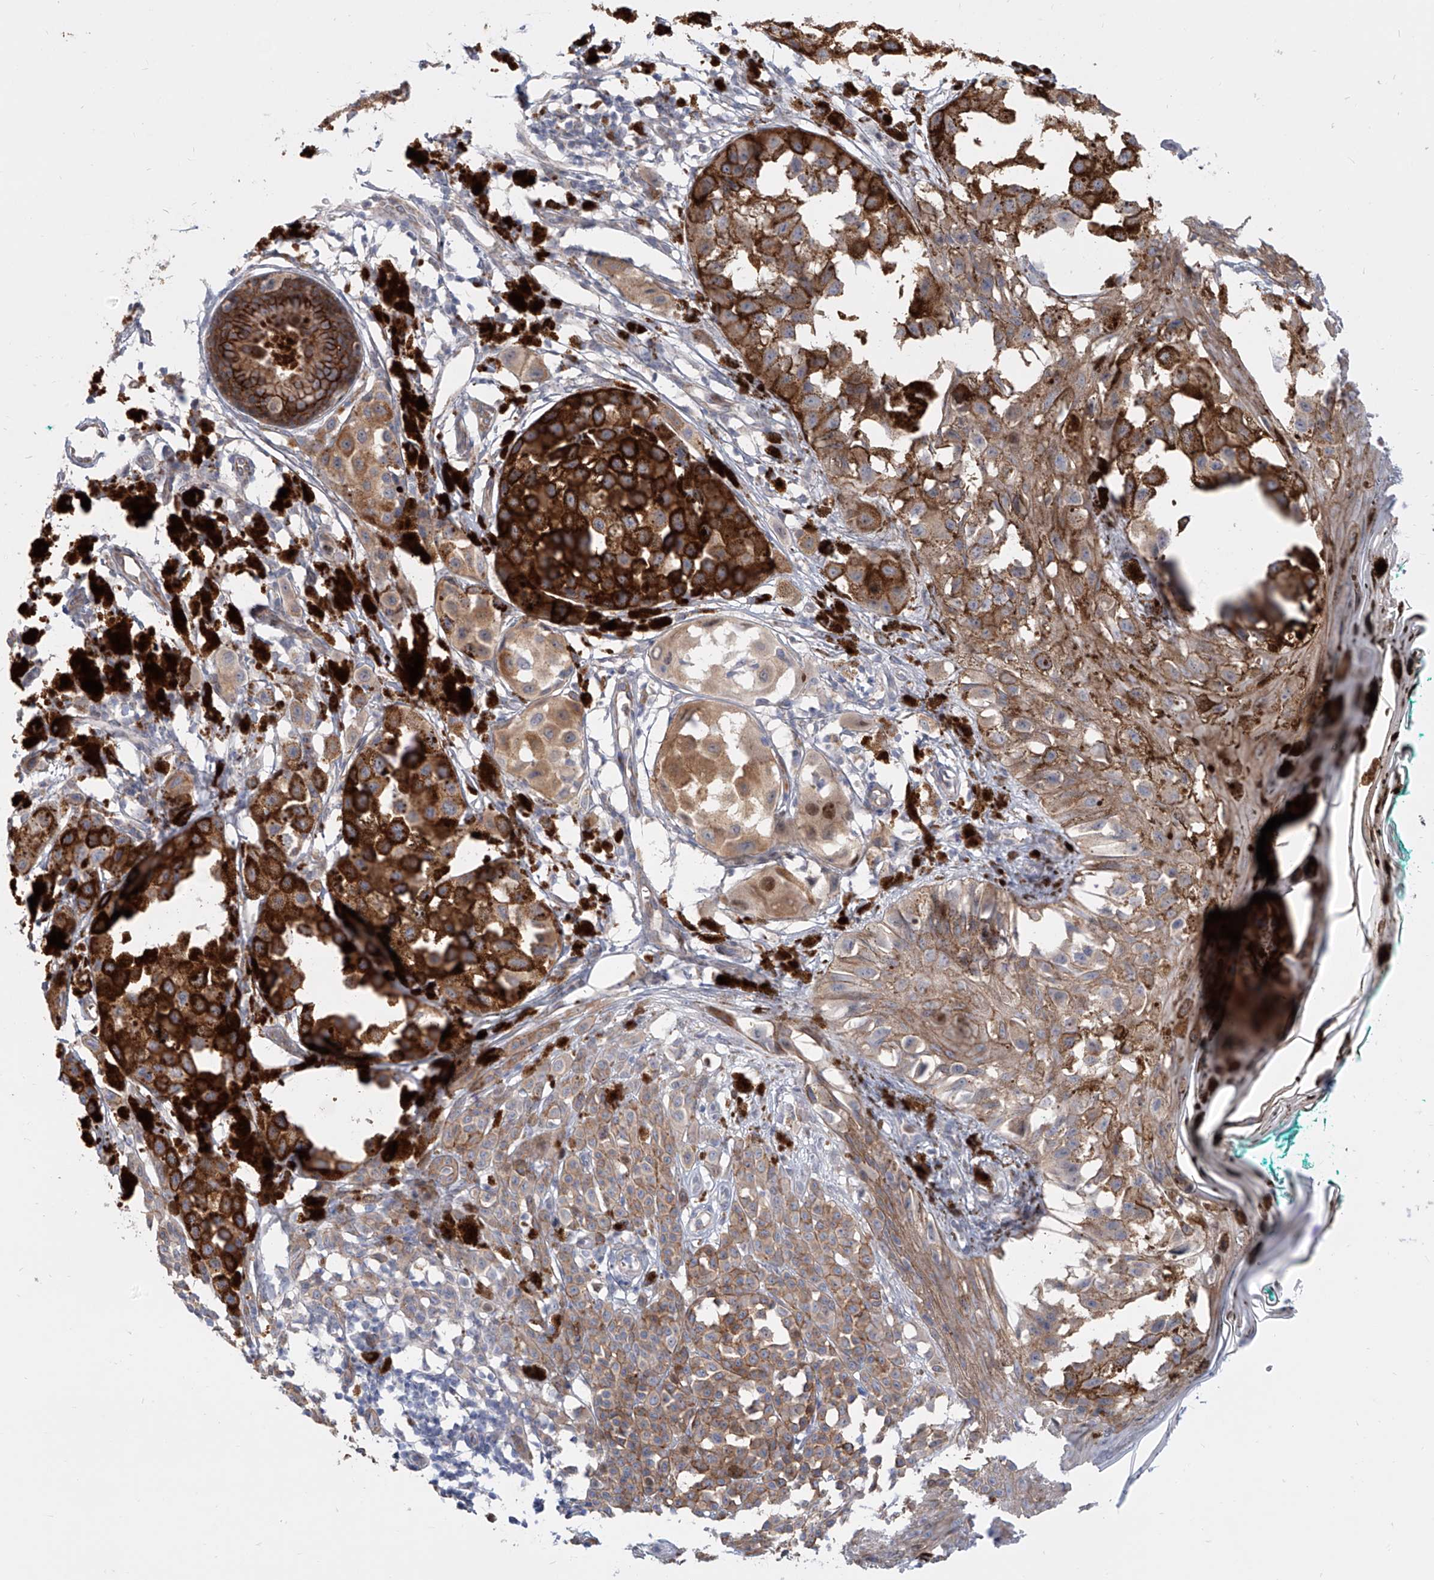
{"staining": {"intensity": "moderate", "quantity": ">75%", "location": "cytoplasmic/membranous"}, "tissue": "melanoma", "cell_type": "Tumor cells", "image_type": "cancer", "snomed": [{"axis": "morphology", "description": "Malignant melanoma, NOS"}, {"axis": "topography", "description": "Skin of leg"}], "caption": "Tumor cells reveal medium levels of moderate cytoplasmic/membranous positivity in about >75% of cells in melanoma. The protein is stained brown, and the nuclei are stained in blue (DAB IHC with brightfield microscopy, high magnification).", "gene": "LRRC1", "patient": {"sex": "female", "age": 72}}